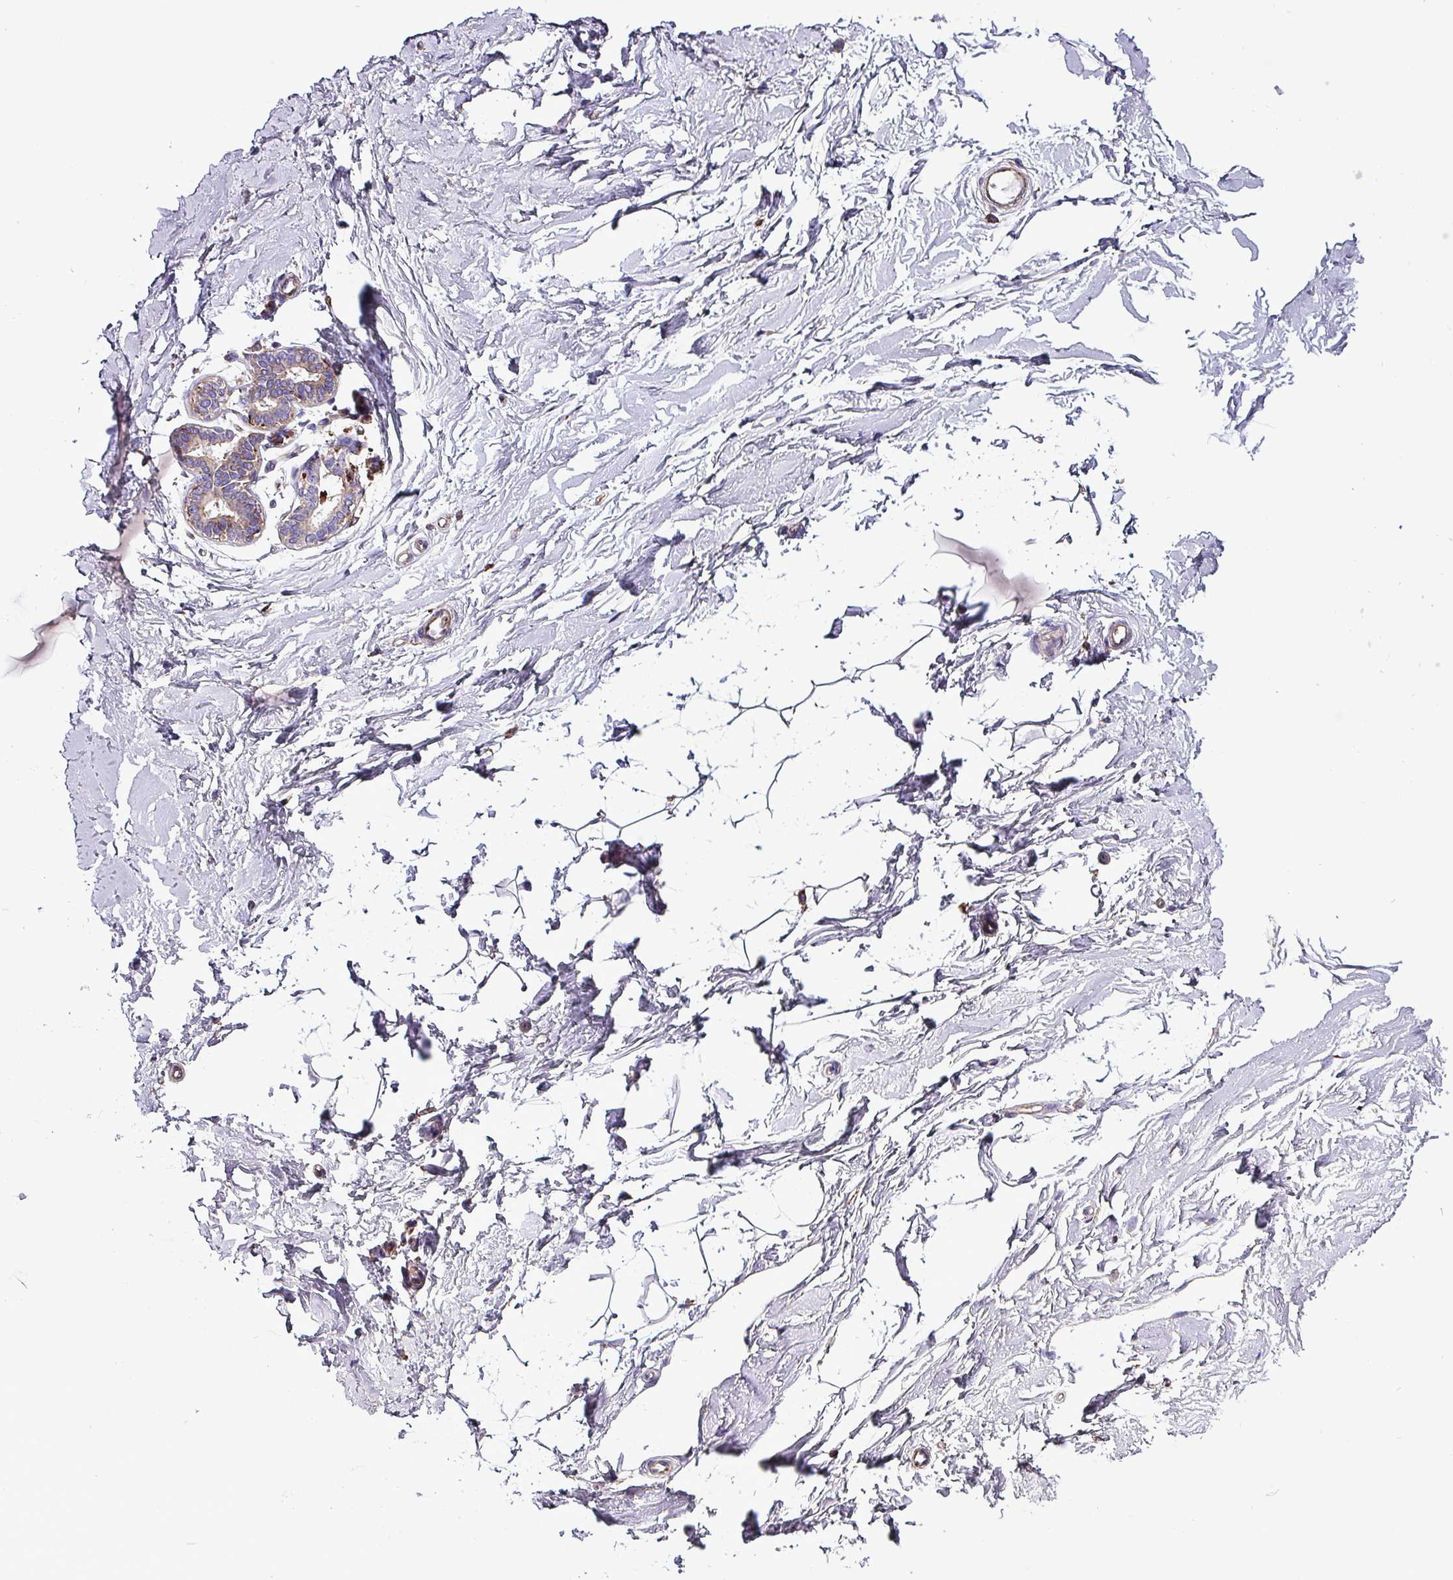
{"staining": {"intensity": "negative", "quantity": "none", "location": "none"}, "tissue": "breast", "cell_type": "Adipocytes", "image_type": "normal", "snomed": [{"axis": "morphology", "description": "Normal tissue, NOS"}, {"axis": "topography", "description": "Breast"}], "caption": "Adipocytes show no significant protein expression in unremarkable breast. (Stains: DAB (3,3'-diaminobenzidine) IHC with hematoxylin counter stain, Microscopy: brightfield microscopy at high magnification).", "gene": "VAMP4", "patient": {"sex": "female", "age": 23}}